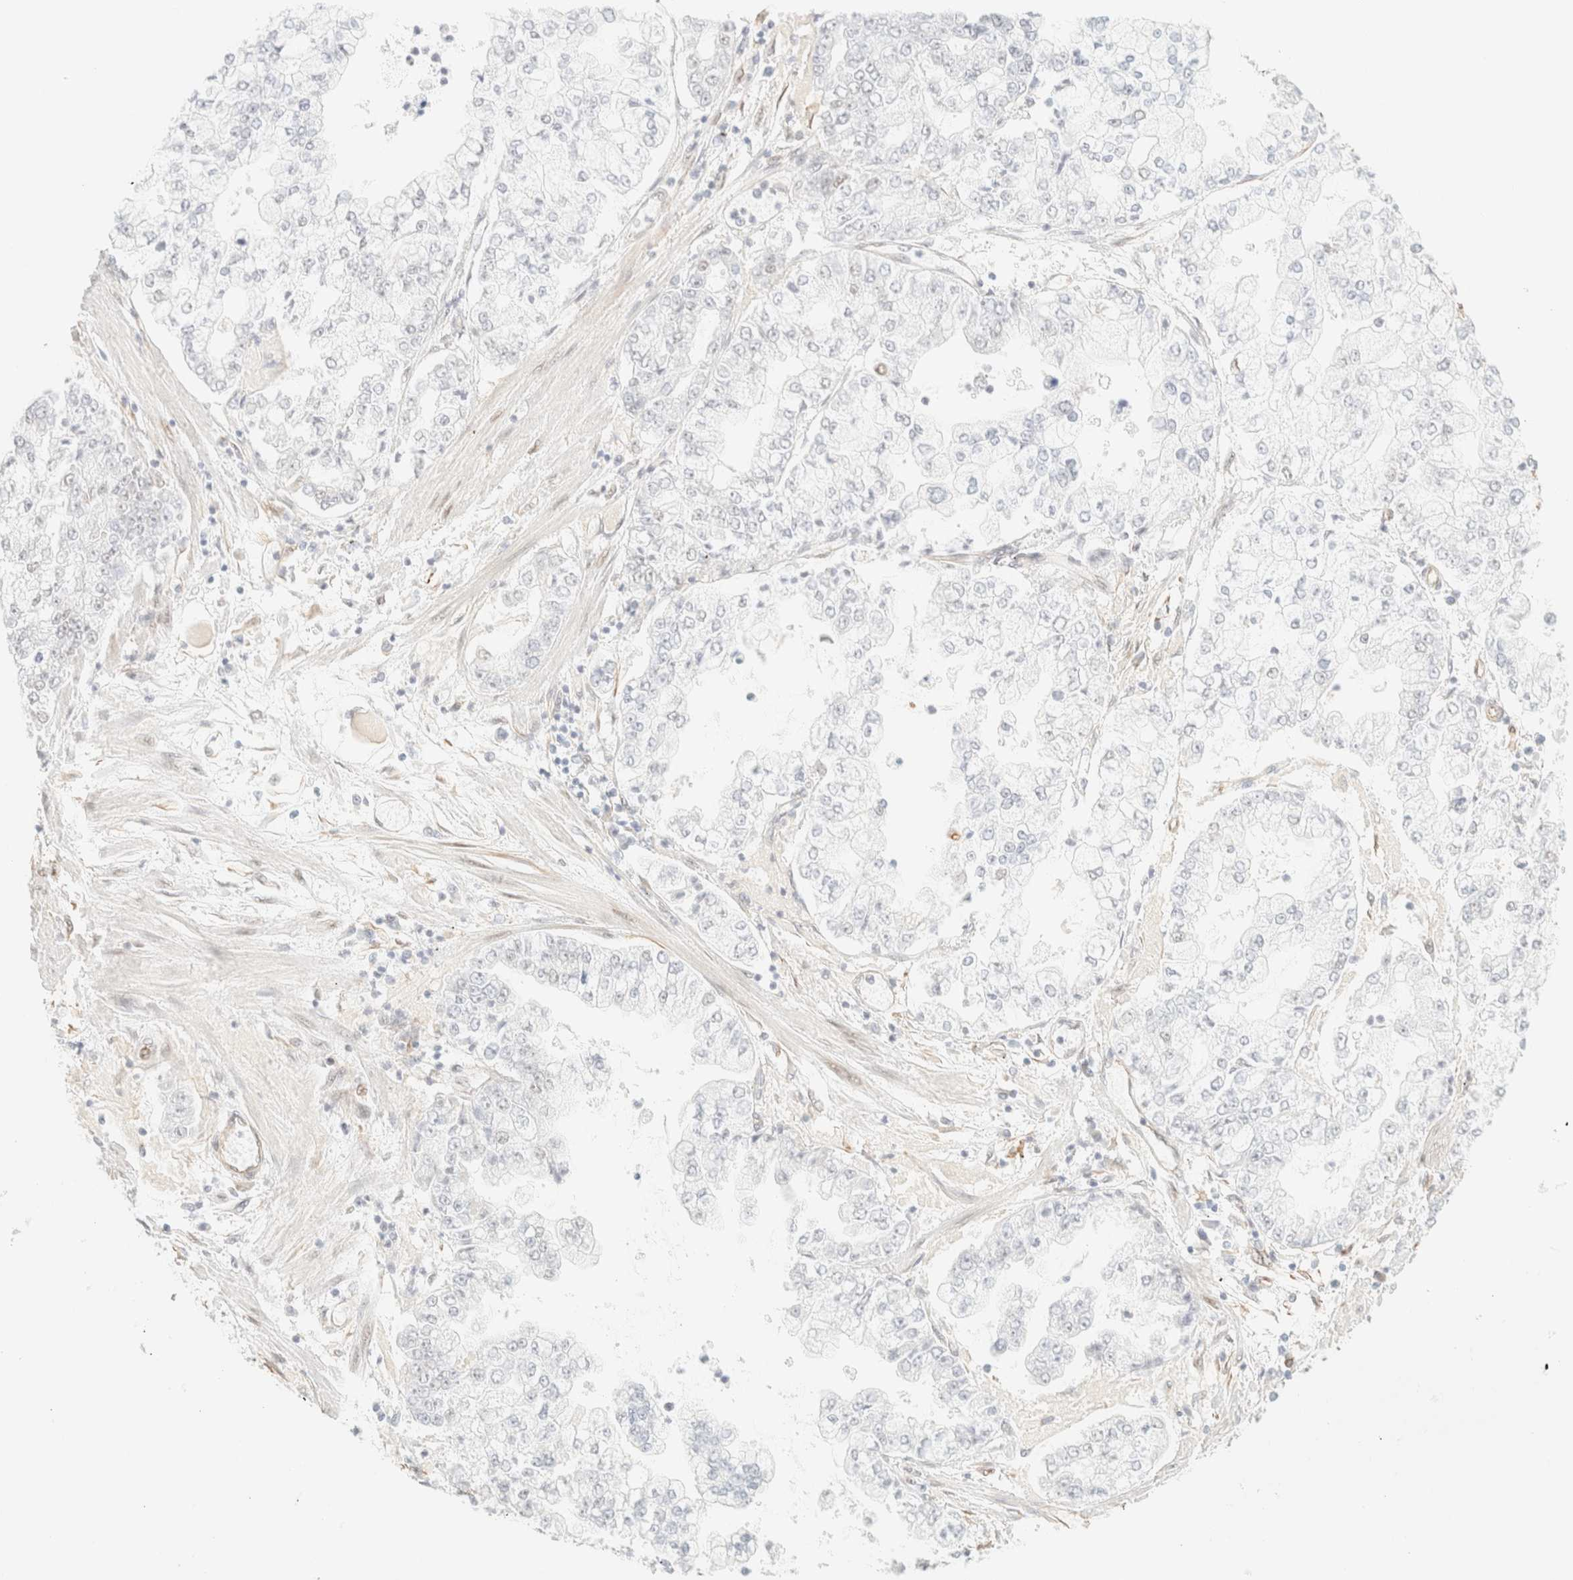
{"staining": {"intensity": "negative", "quantity": "none", "location": "none"}, "tissue": "stomach cancer", "cell_type": "Tumor cells", "image_type": "cancer", "snomed": [{"axis": "morphology", "description": "Adenocarcinoma, NOS"}, {"axis": "topography", "description": "Stomach"}], "caption": "Protein analysis of stomach cancer (adenocarcinoma) displays no significant expression in tumor cells.", "gene": "ZSCAN18", "patient": {"sex": "male", "age": 76}}